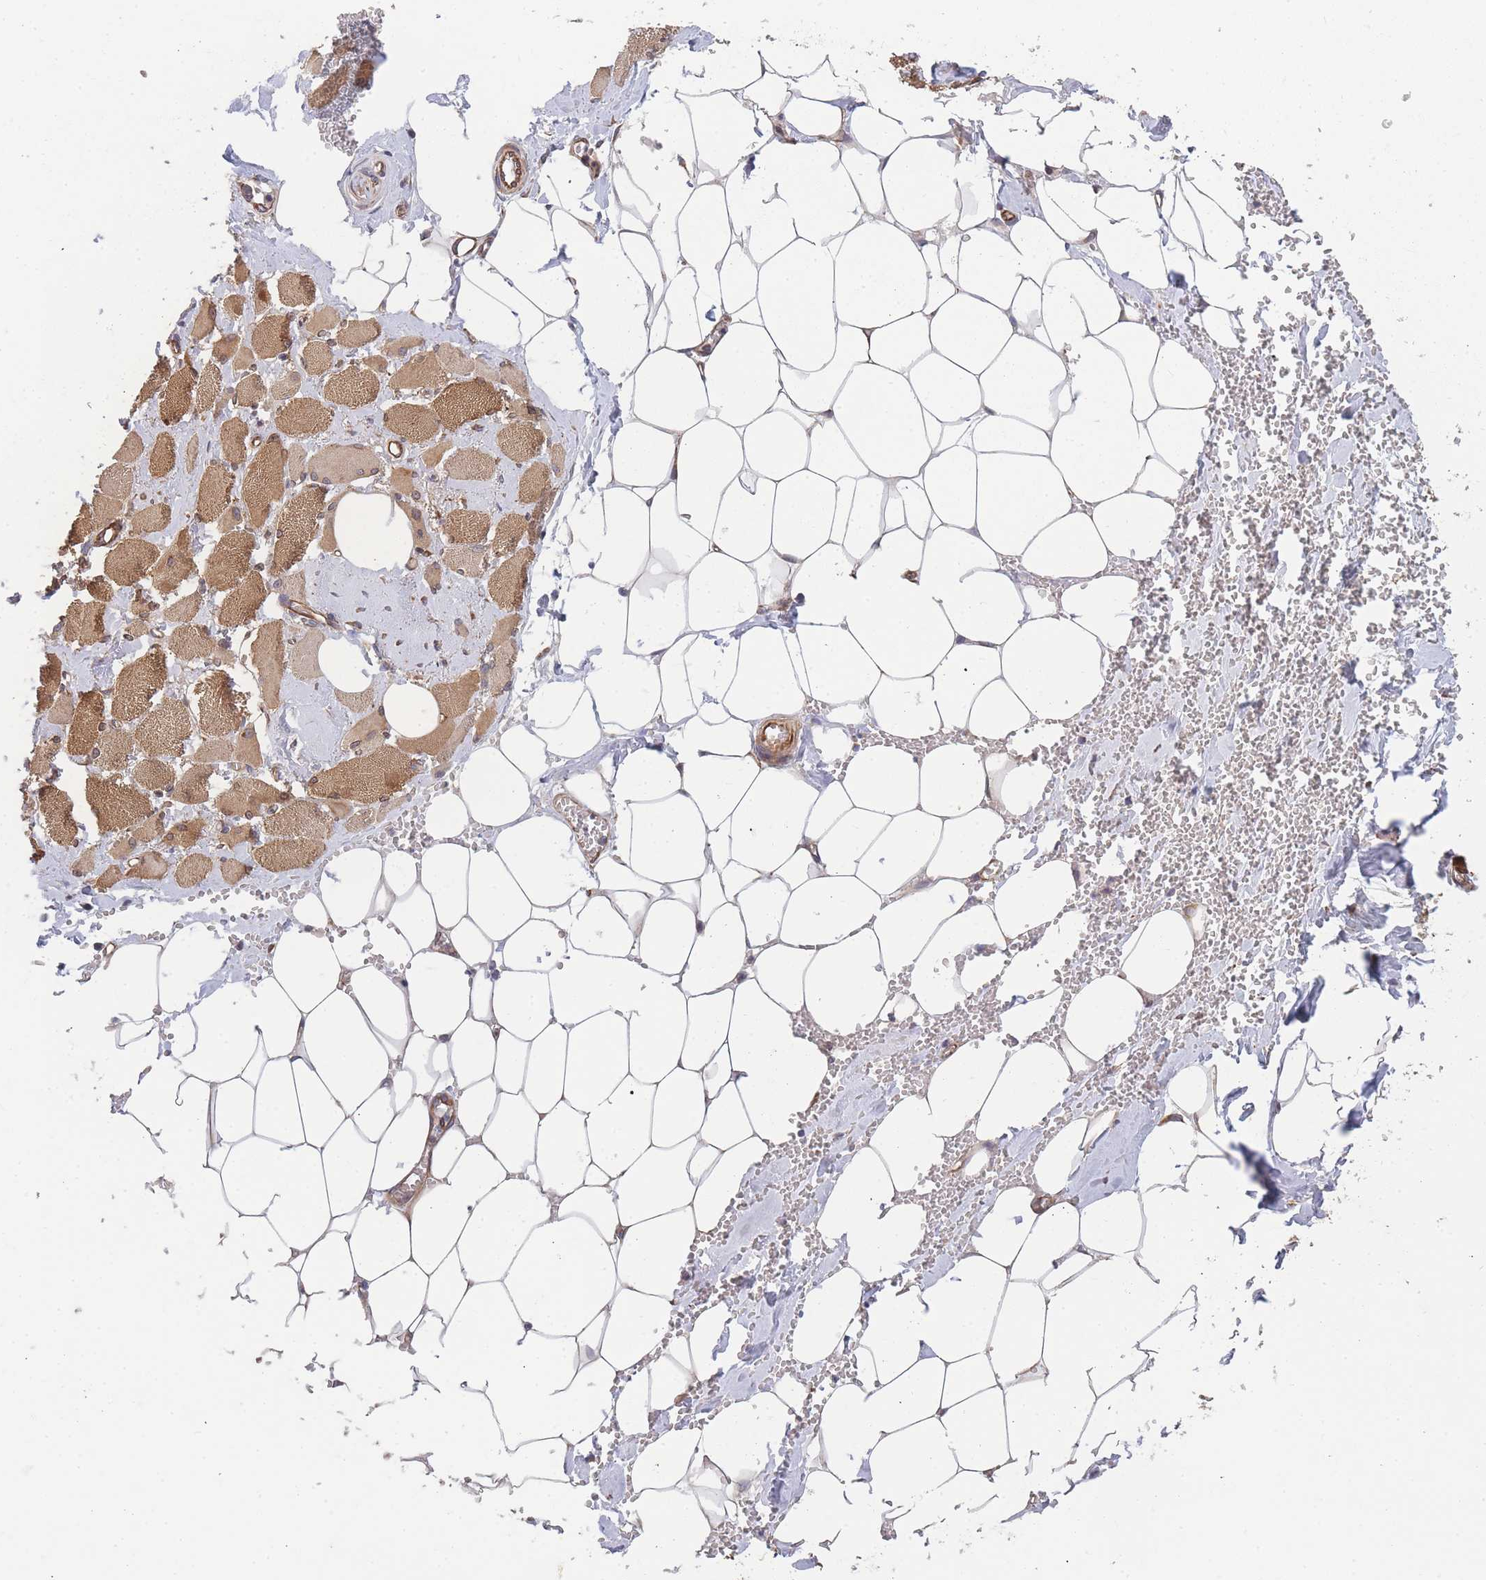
{"staining": {"intensity": "moderate", "quantity": ">75%", "location": "cytoplasmic/membranous,nuclear"}, "tissue": "skeletal muscle", "cell_type": "Myocytes", "image_type": "normal", "snomed": [{"axis": "morphology", "description": "Normal tissue, NOS"}, {"axis": "morphology", "description": "Basal cell carcinoma"}, {"axis": "topography", "description": "Skeletal muscle"}], "caption": "The histopathology image shows immunohistochemical staining of benign skeletal muscle. There is moderate cytoplasmic/membranous,nuclear positivity is identified in about >75% of myocytes. The protein is stained brown, and the nuclei are stained in blue (DAB IHC with brightfield microscopy, high magnification).", "gene": "MTRES1", "patient": {"sex": "female", "age": 64}}